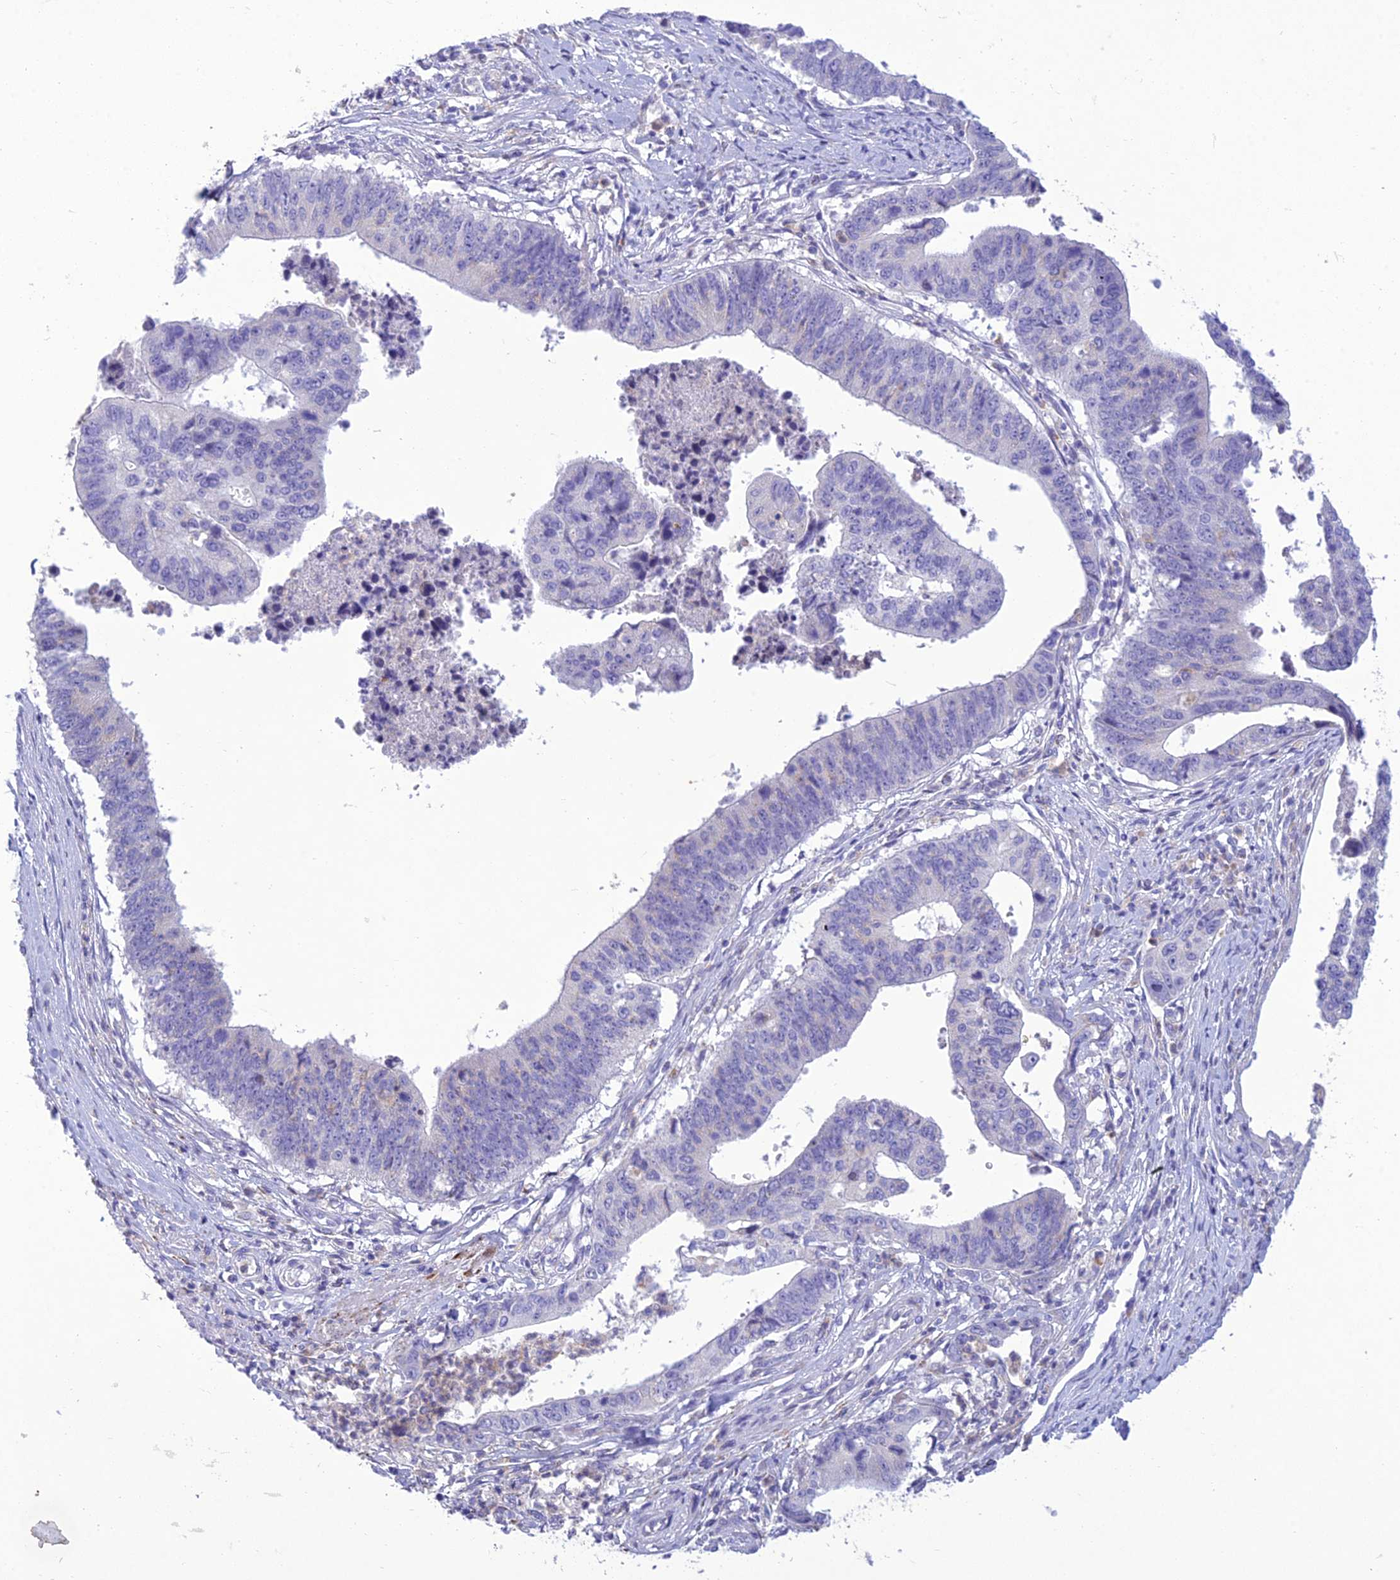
{"staining": {"intensity": "negative", "quantity": "none", "location": "none"}, "tissue": "stomach cancer", "cell_type": "Tumor cells", "image_type": "cancer", "snomed": [{"axis": "morphology", "description": "Adenocarcinoma, NOS"}, {"axis": "topography", "description": "Stomach"}], "caption": "Stomach cancer (adenocarcinoma) was stained to show a protein in brown. There is no significant staining in tumor cells.", "gene": "SLC13A5", "patient": {"sex": "male", "age": 59}}